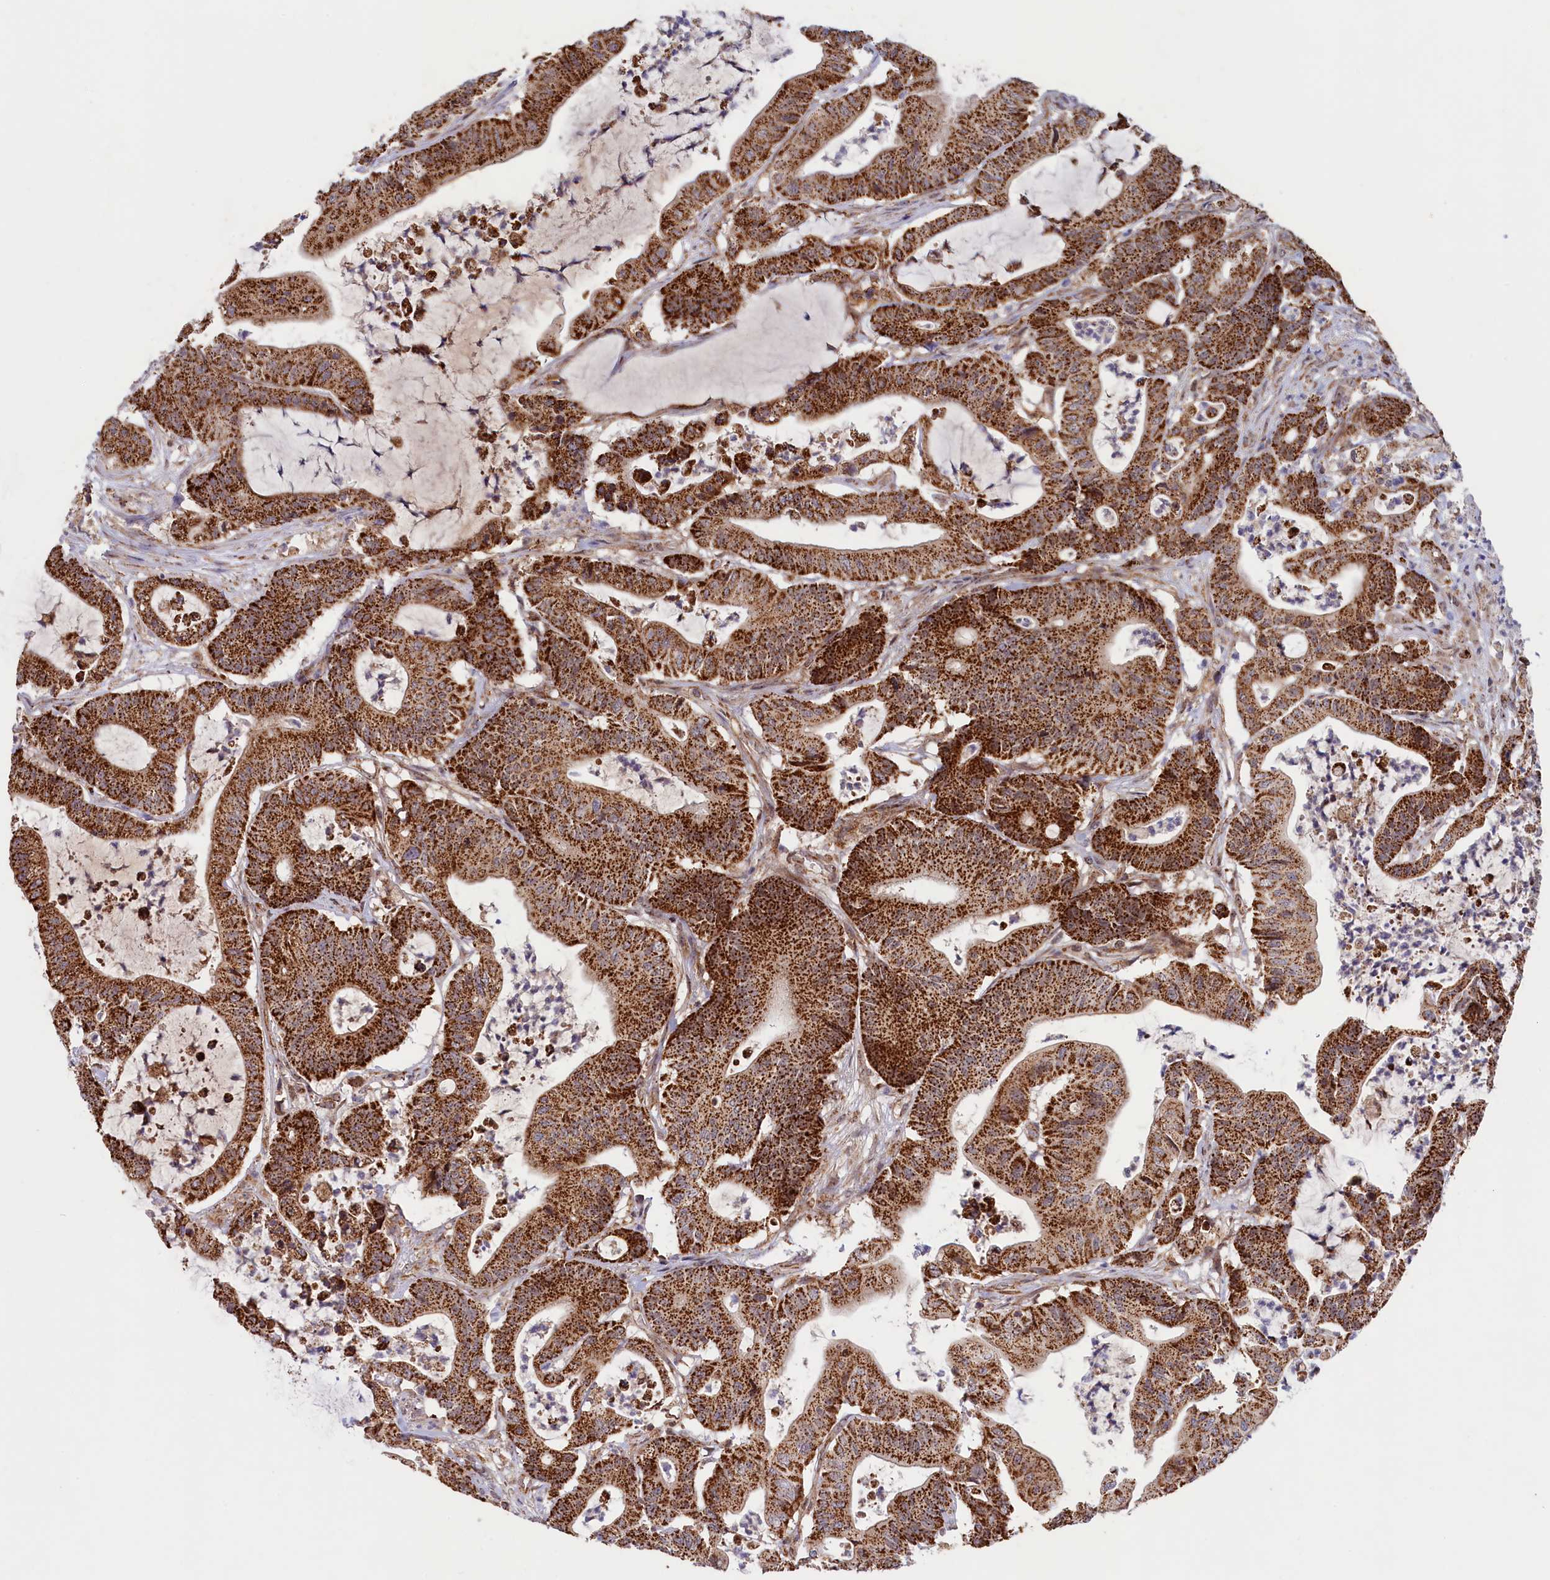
{"staining": {"intensity": "strong", "quantity": ">75%", "location": "cytoplasmic/membranous"}, "tissue": "colorectal cancer", "cell_type": "Tumor cells", "image_type": "cancer", "snomed": [{"axis": "morphology", "description": "Adenocarcinoma, NOS"}, {"axis": "topography", "description": "Colon"}], "caption": "DAB (3,3'-diaminobenzidine) immunohistochemical staining of colorectal adenocarcinoma shows strong cytoplasmic/membranous protein staining in about >75% of tumor cells. The protein of interest is shown in brown color, while the nuclei are stained blue.", "gene": "DUS3L", "patient": {"sex": "female", "age": 84}}